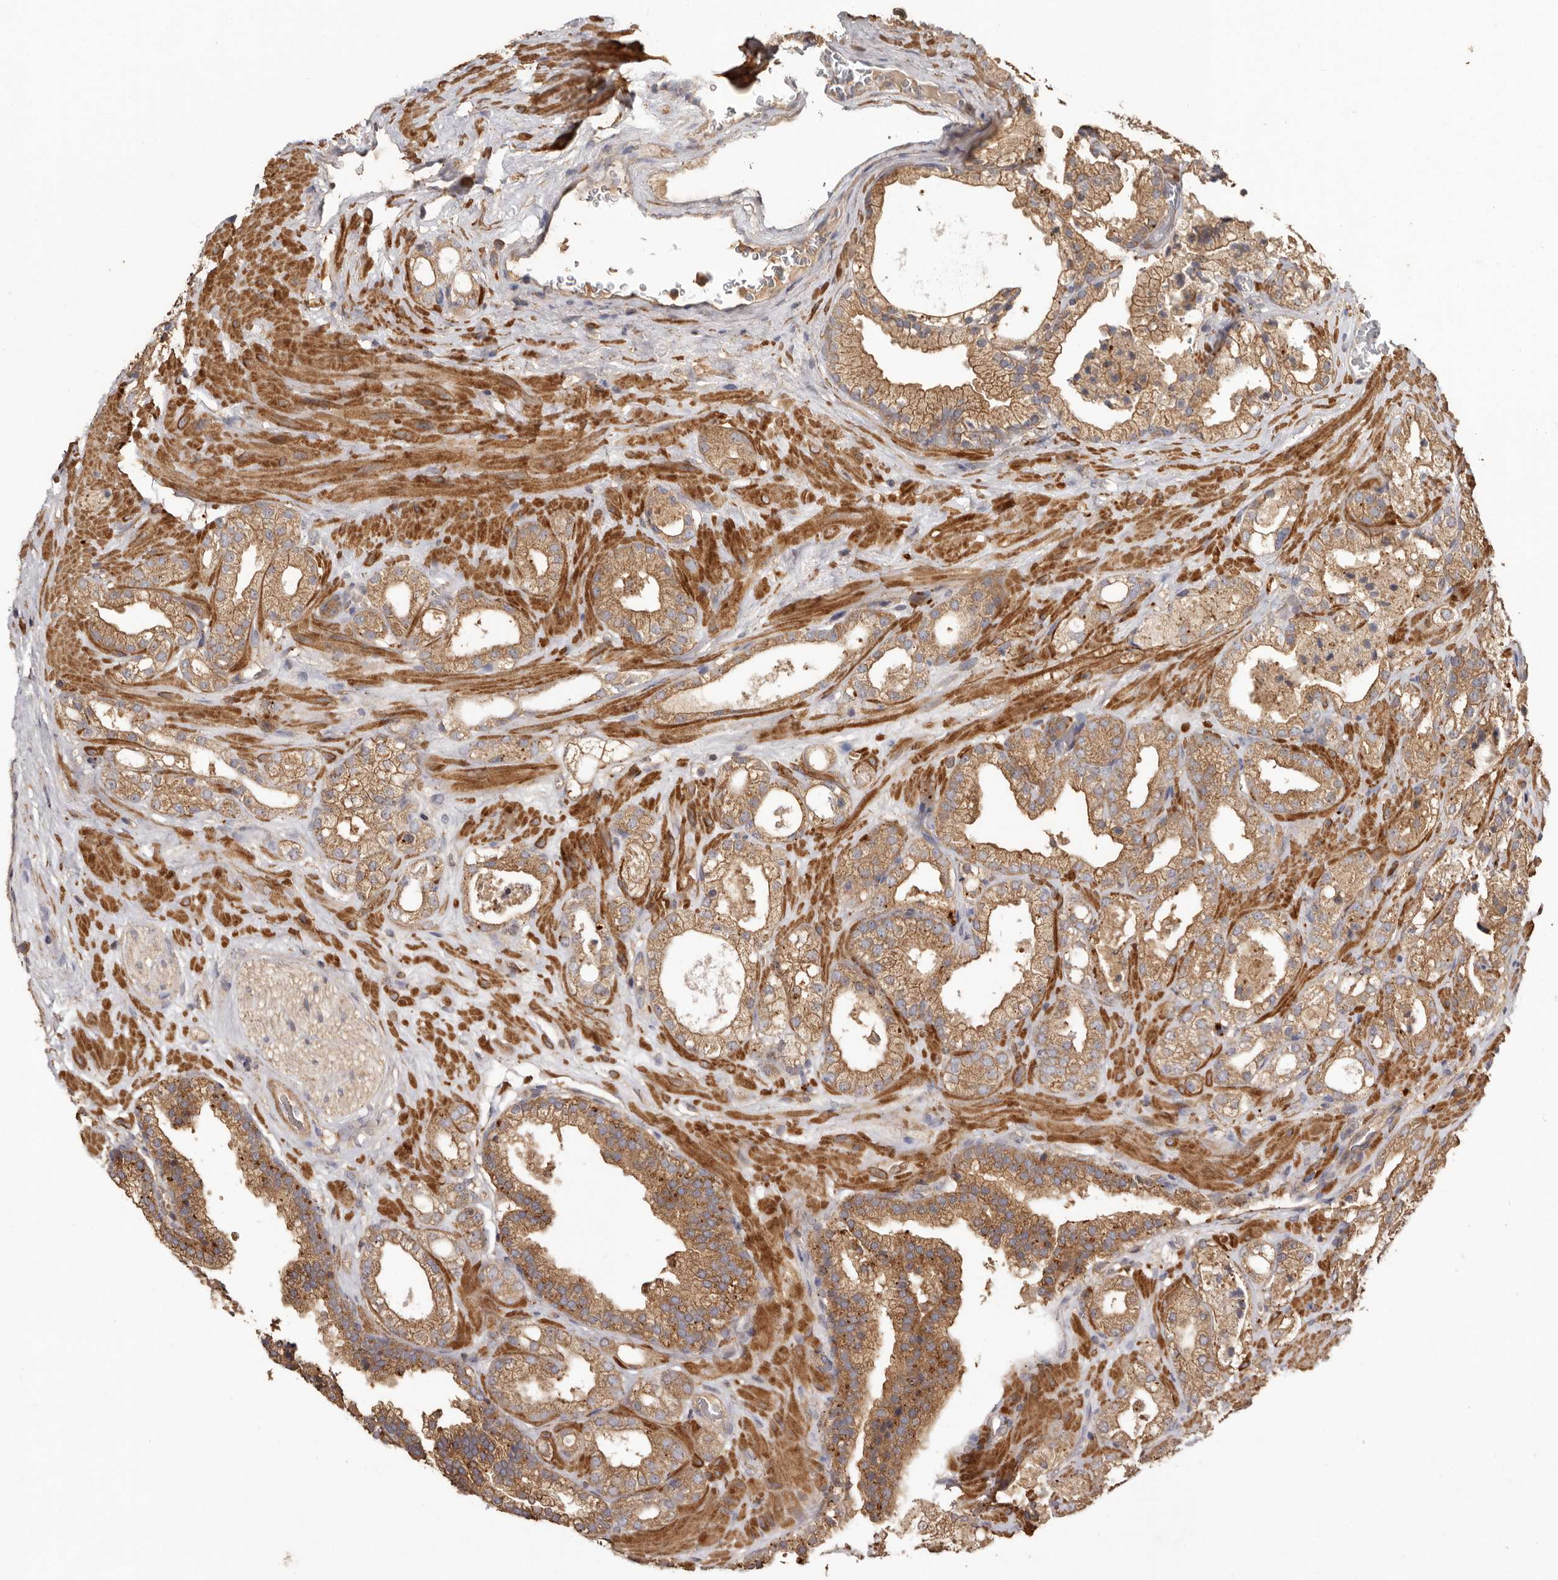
{"staining": {"intensity": "moderate", "quantity": ">75%", "location": "cytoplasmic/membranous"}, "tissue": "prostate cancer", "cell_type": "Tumor cells", "image_type": "cancer", "snomed": [{"axis": "morphology", "description": "Adenocarcinoma, High grade"}, {"axis": "topography", "description": "Prostate"}], "caption": "Brown immunohistochemical staining in human prostate high-grade adenocarcinoma demonstrates moderate cytoplasmic/membranous positivity in about >75% of tumor cells.", "gene": "RWDD1", "patient": {"sex": "male", "age": 58}}